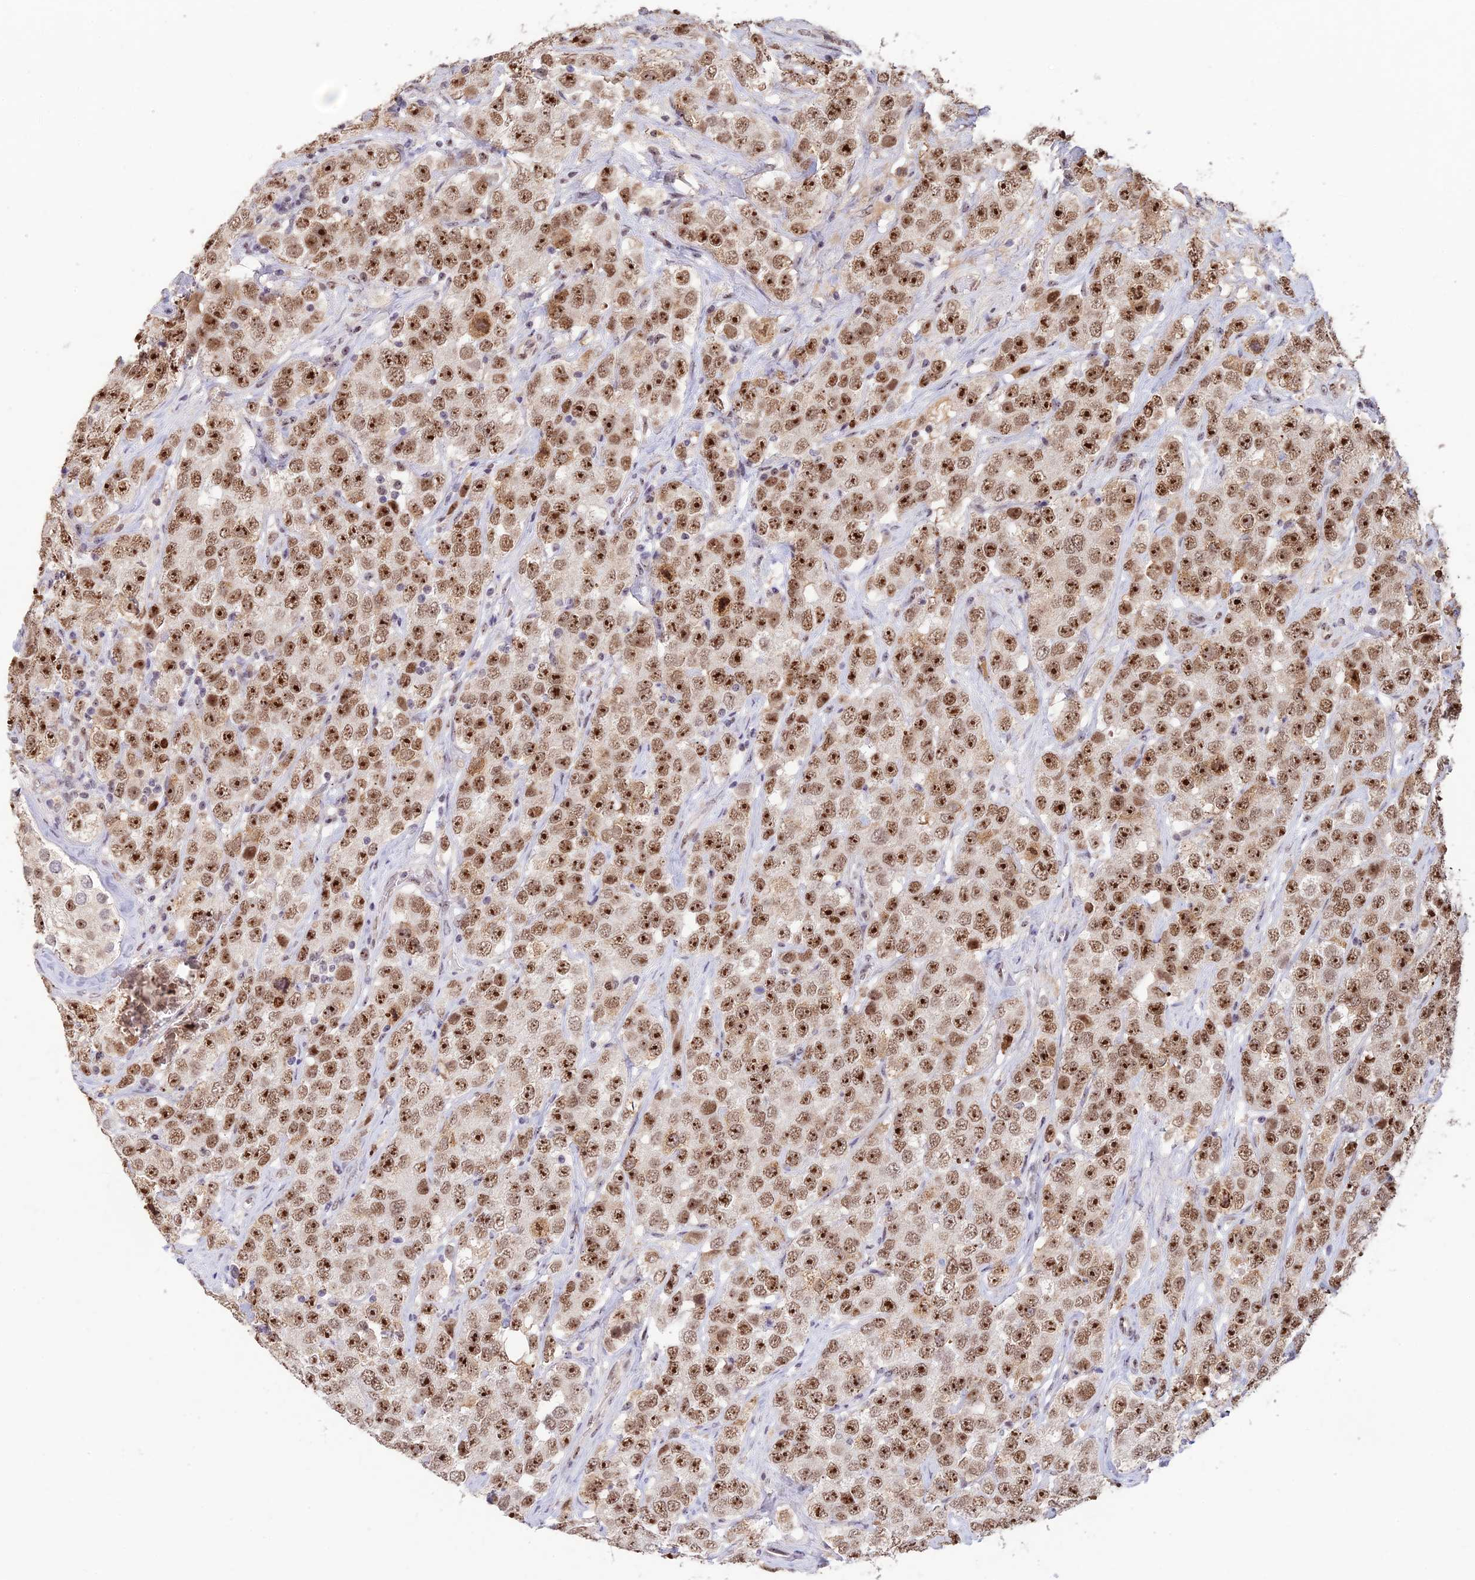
{"staining": {"intensity": "strong", "quantity": ">75%", "location": "nuclear"}, "tissue": "testis cancer", "cell_type": "Tumor cells", "image_type": "cancer", "snomed": [{"axis": "morphology", "description": "Seminoma, NOS"}, {"axis": "topography", "description": "Testis"}], "caption": "A high amount of strong nuclear expression is appreciated in about >75% of tumor cells in seminoma (testis) tissue.", "gene": "POLR1G", "patient": {"sex": "male", "age": 28}}